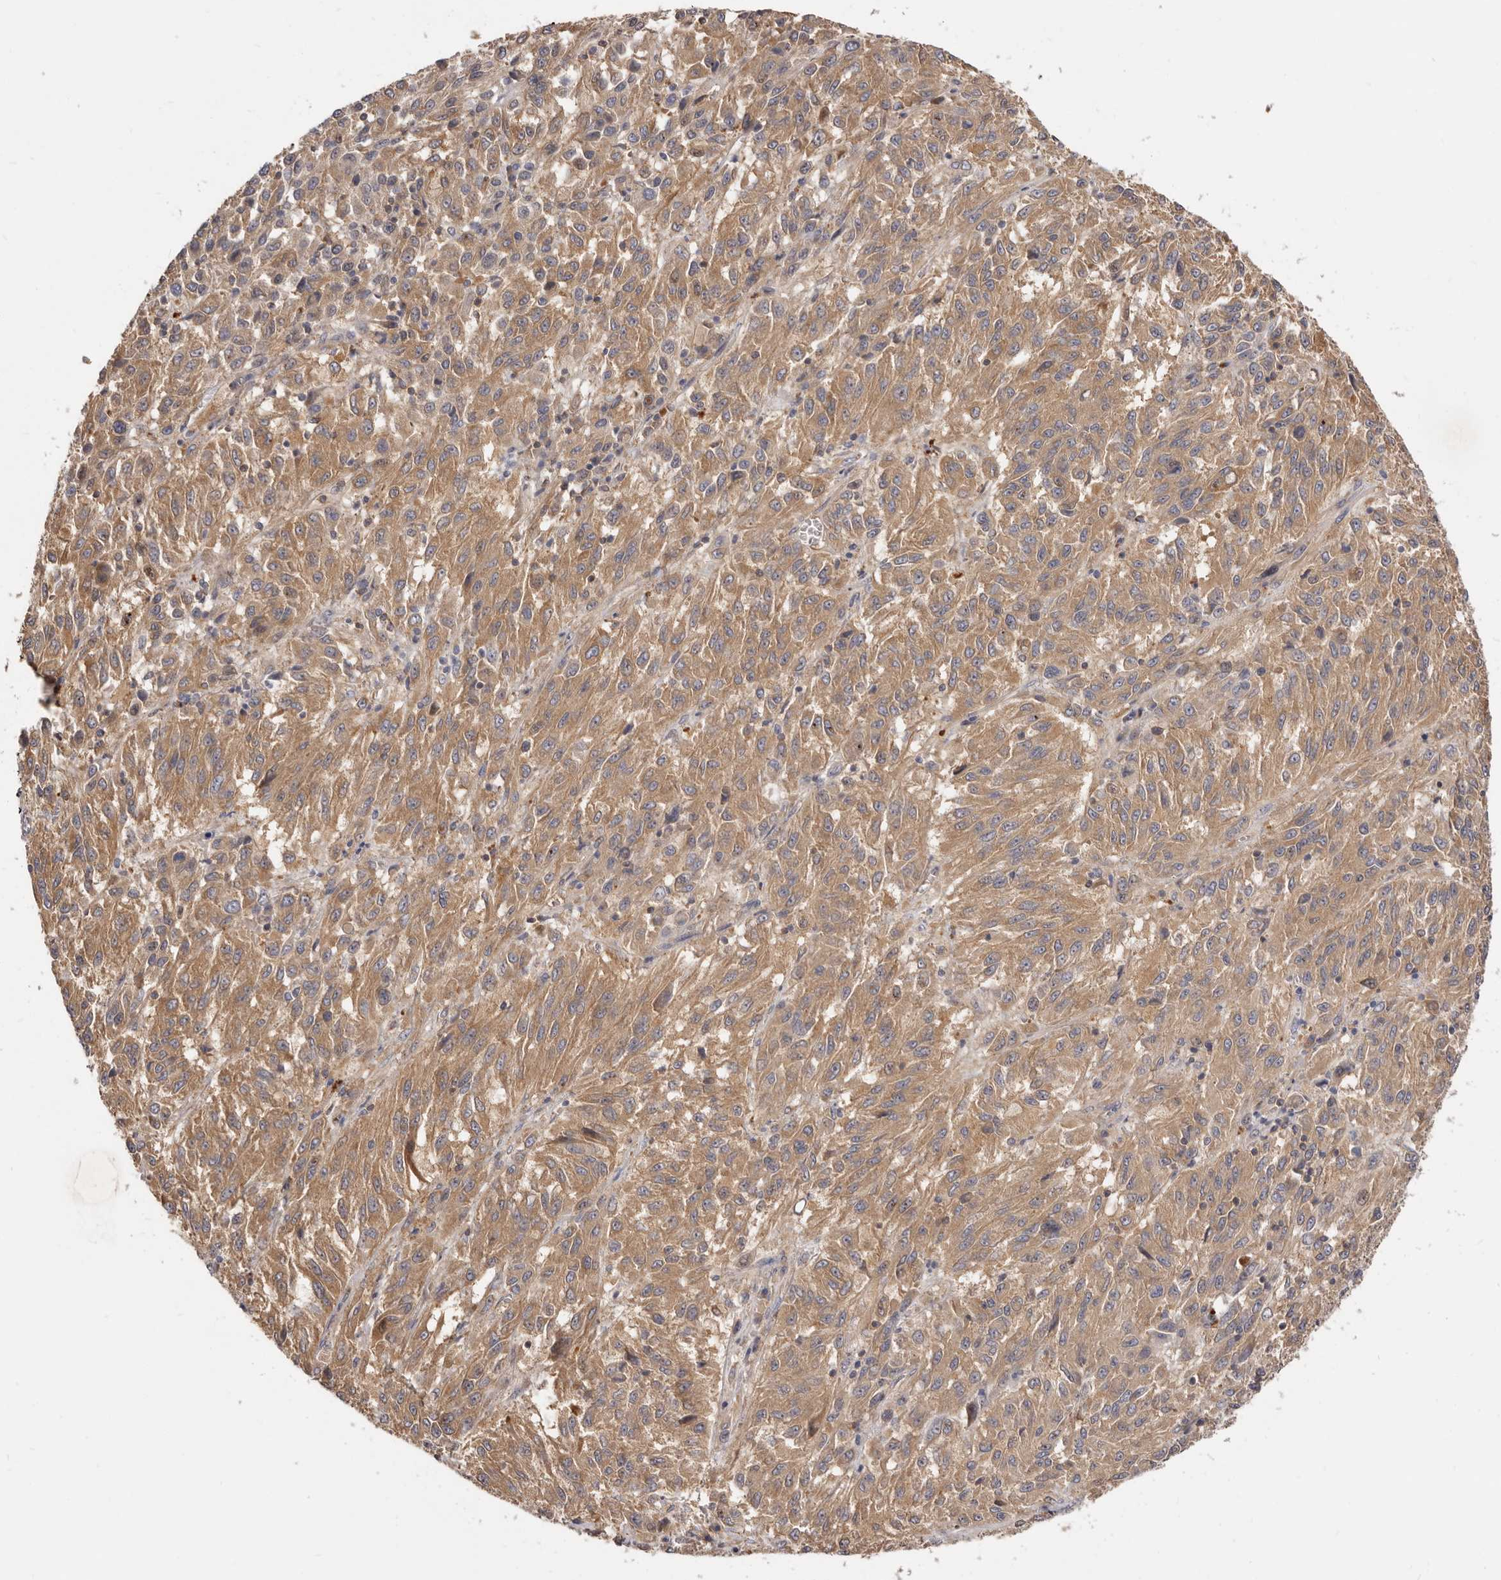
{"staining": {"intensity": "moderate", "quantity": ">75%", "location": "cytoplasmic/membranous"}, "tissue": "melanoma", "cell_type": "Tumor cells", "image_type": "cancer", "snomed": [{"axis": "morphology", "description": "Malignant melanoma, Metastatic site"}, {"axis": "topography", "description": "Lung"}], "caption": "Malignant melanoma (metastatic site) stained for a protein exhibits moderate cytoplasmic/membranous positivity in tumor cells.", "gene": "ADAMTS20", "patient": {"sex": "male", "age": 64}}